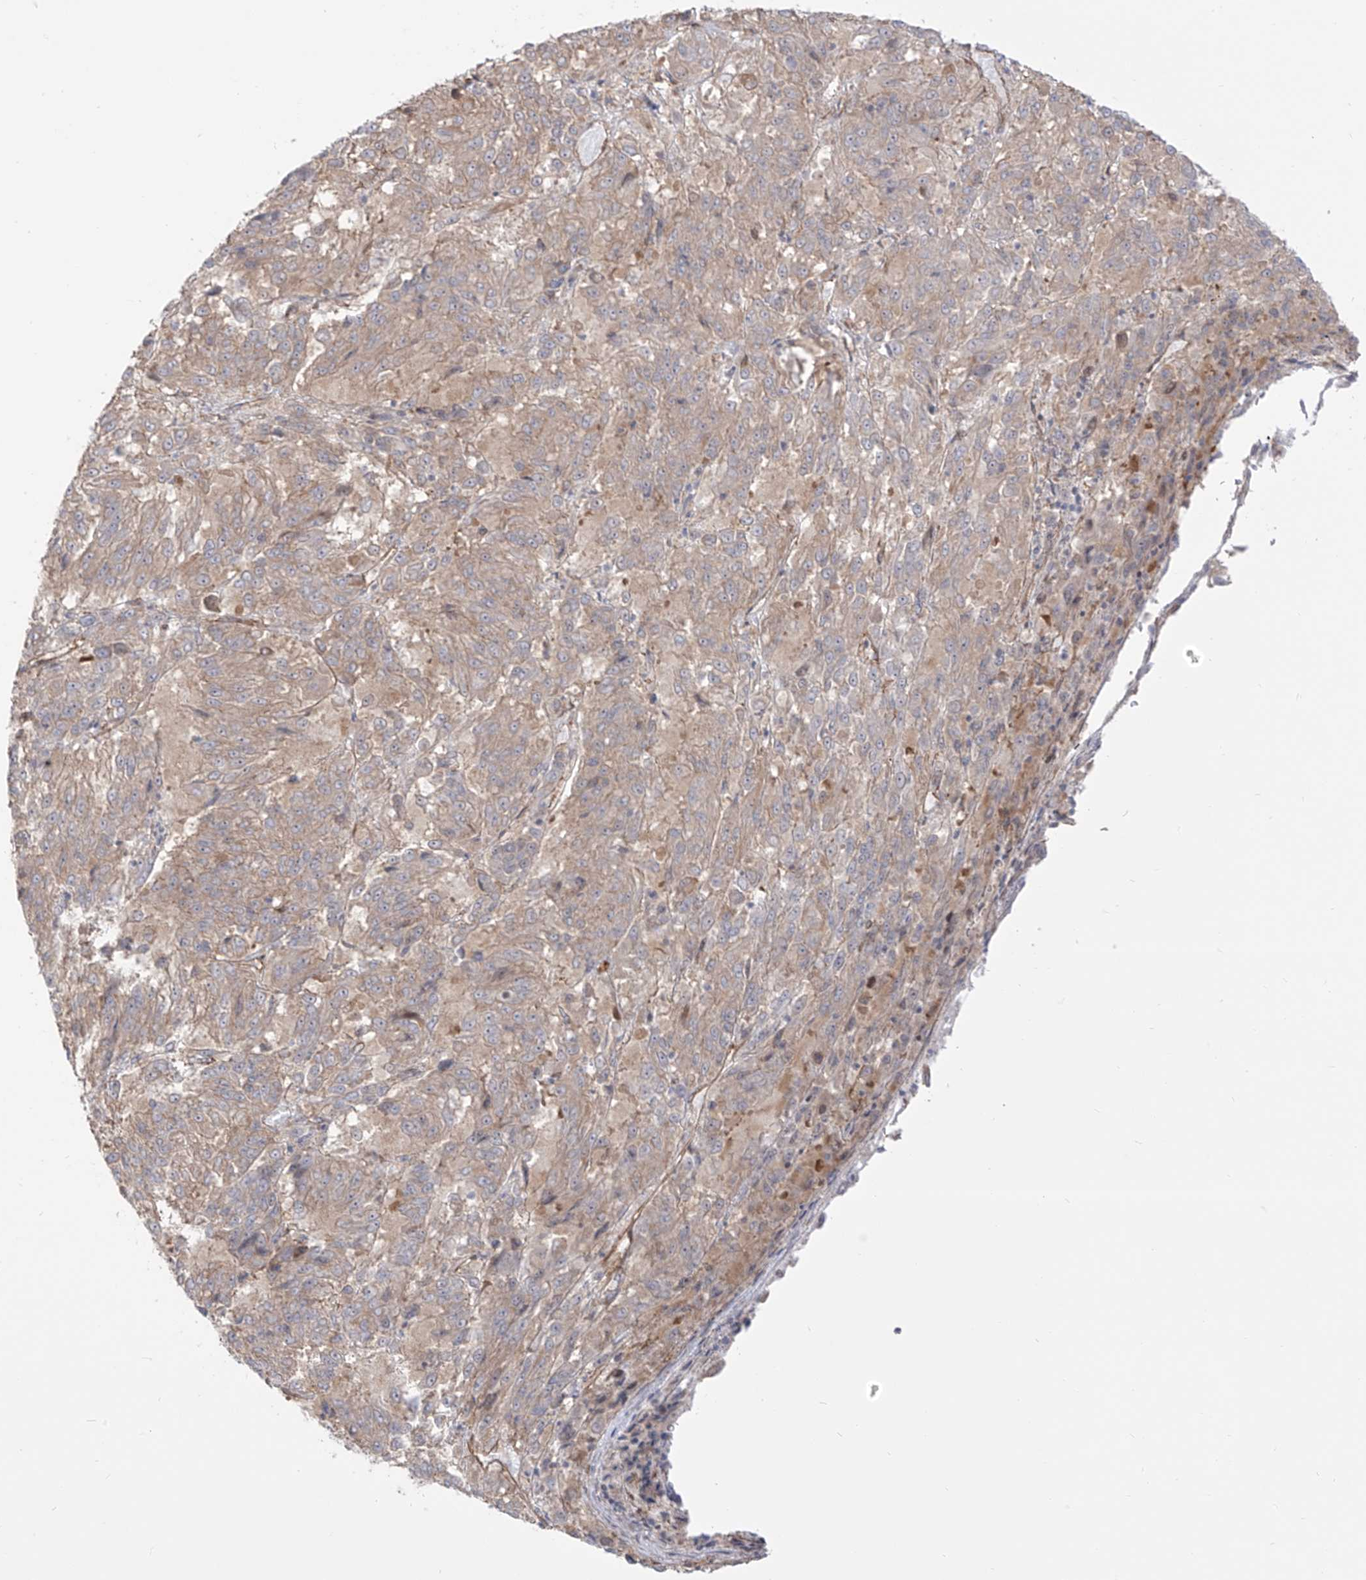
{"staining": {"intensity": "weak", "quantity": "25%-75%", "location": "cytoplasmic/membranous"}, "tissue": "melanoma", "cell_type": "Tumor cells", "image_type": "cancer", "snomed": [{"axis": "morphology", "description": "Malignant melanoma, Metastatic site"}, {"axis": "topography", "description": "Lung"}], "caption": "Protein expression analysis of human melanoma reveals weak cytoplasmic/membranous expression in about 25%-75% of tumor cells. Using DAB (brown) and hematoxylin (blue) stains, captured at high magnification using brightfield microscopy.", "gene": "ZNF180", "patient": {"sex": "male", "age": 64}}